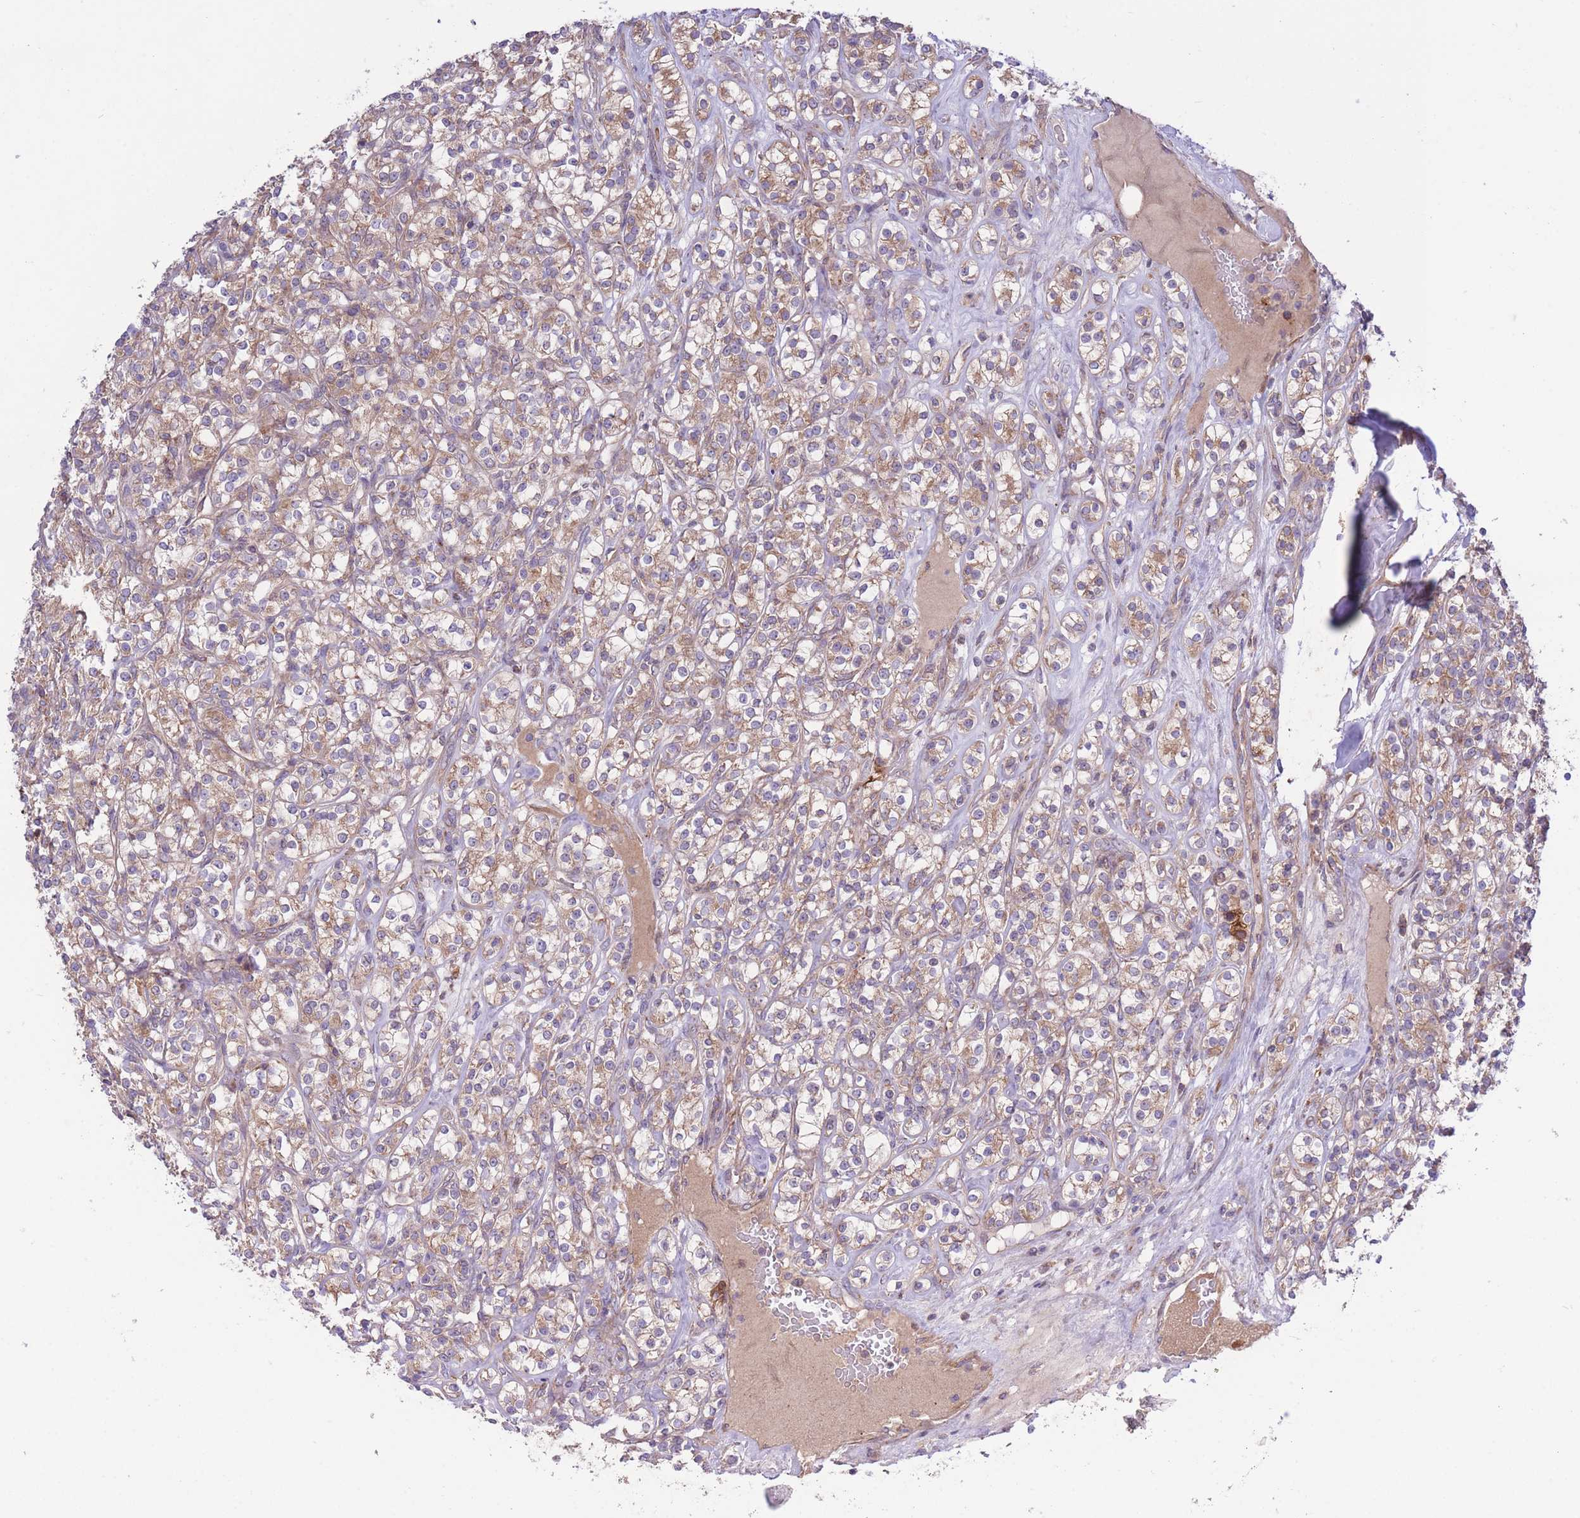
{"staining": {"intensity": "moderate", "quantity": ">75%", "location": "cytoplasmic/membranous"}, "tissue": "renal cancer", "cell_type": "Tumor cells", "image_type": "cancer", "snomed": [{"axis": "morphology", "description": "Adenocarcinoma, NOS"}, {"axis": "topography", "description": "Kidney"}], "caption": "Tumor cells reveal moderate cytoplasmic/membranous staining in approximately >75% of cells in renal adenocarcinoma.", "gene": "ATP13A2", "patient": {"sex": "male", "age": 77}}